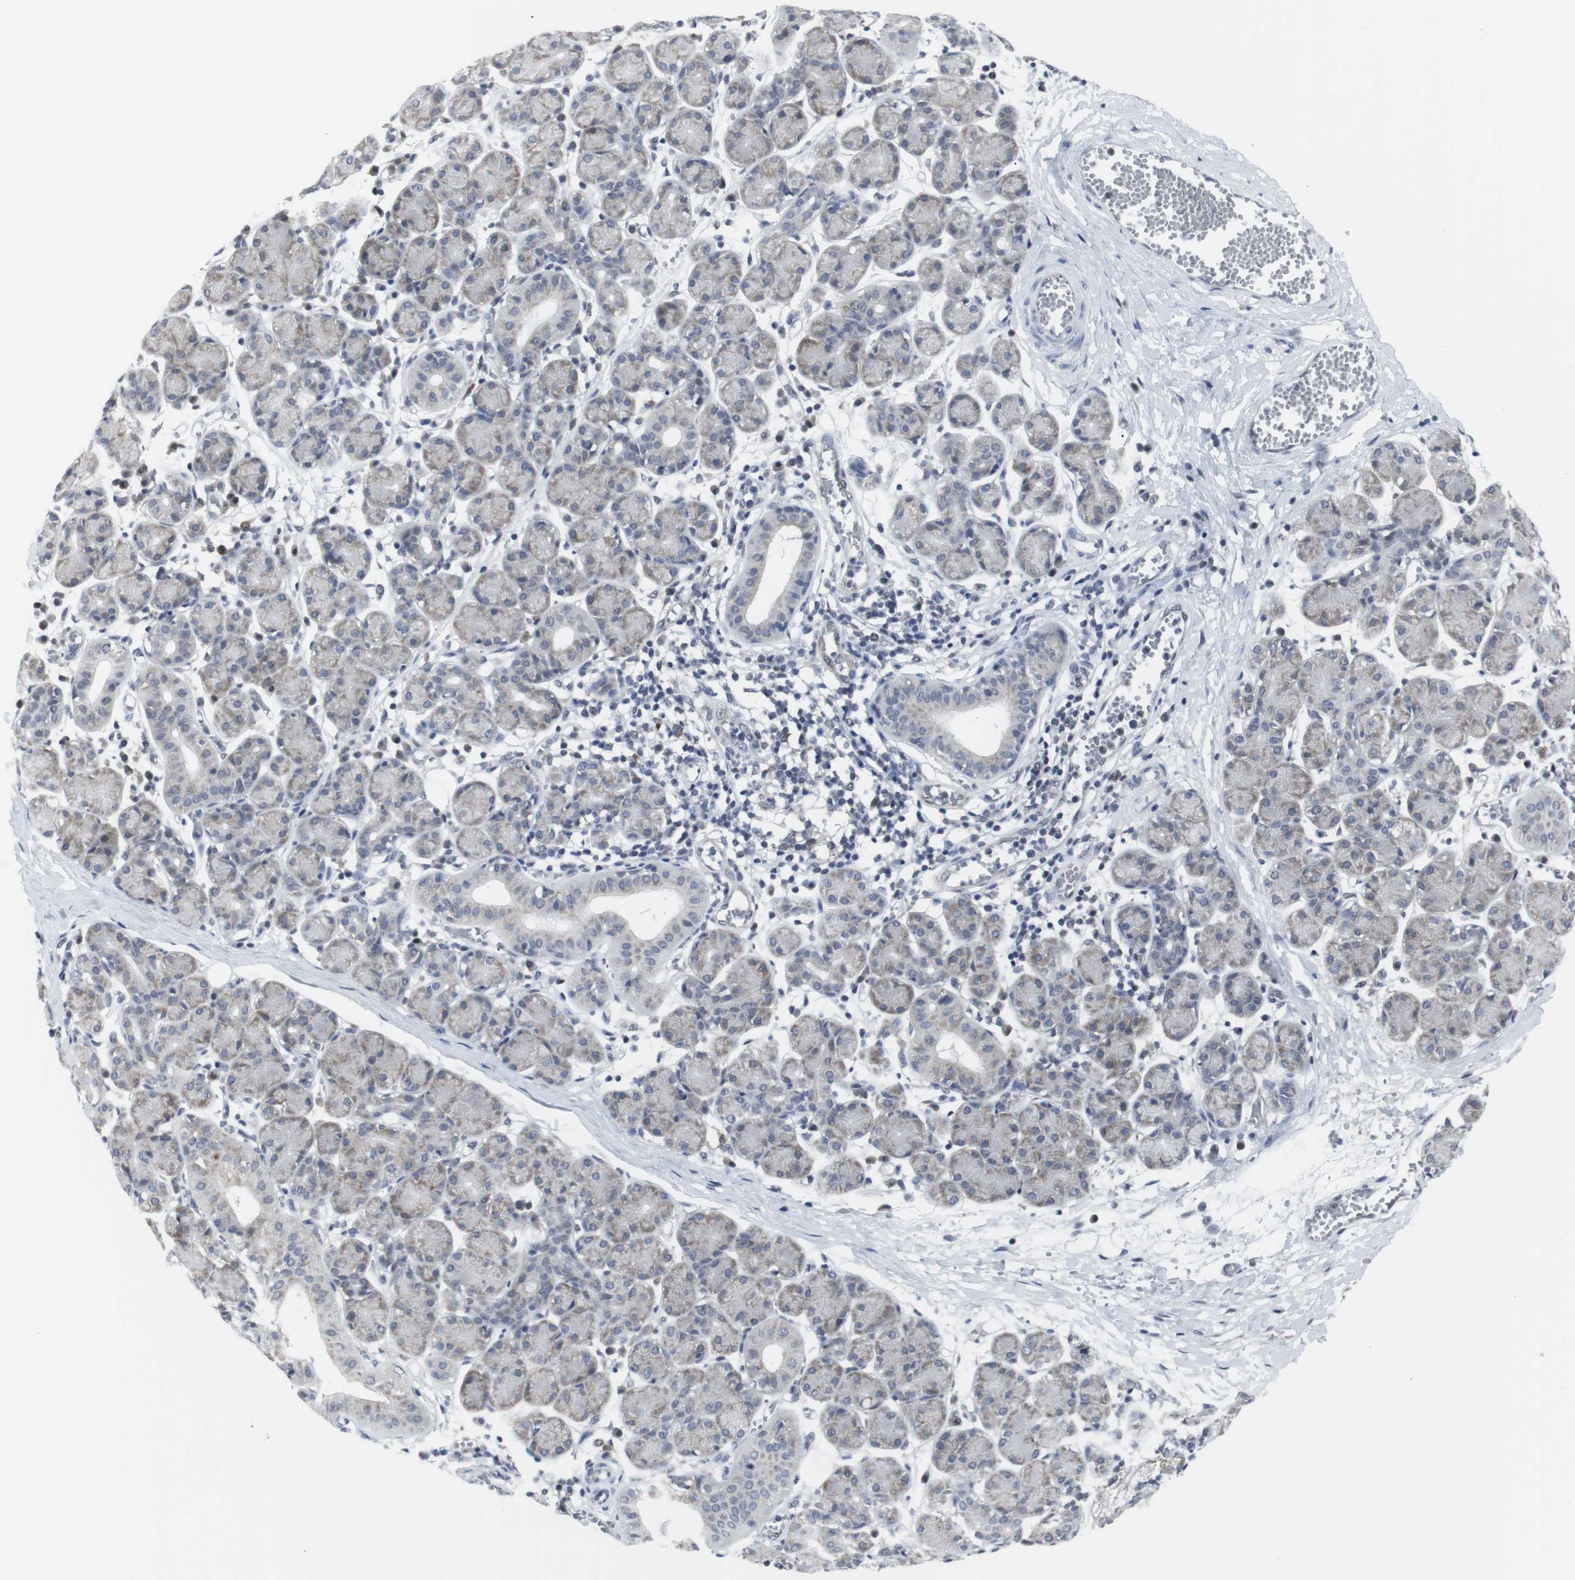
{"staining": {"intensity": "weak", "quantity": "25%-75%", "location": "cytoplasmic/membranous"}, "tissue": "salivary gland", "cell_type": "Glandular cells", "image_type": "normal", "snomed": [{"axis": "morphology", "description": "Normal tissue, NOS"}, {"axis": "morphology", "description": "Inflammation, NOS"}, {"axis": "topography", "description": "Lymph node"}, {"axis": "topography", "description": "Salivary gland"}], "caption": "Protein expression analysis of benign salivary gland reveals weak cytoplasmic/membranous positivity in approximately 25%-75% of glandular cells. (Brightfield microscopy of DAB IHC at high magnification).", "gene": "GEMIN2", "patient": {"sex": "male", "age": 3}}